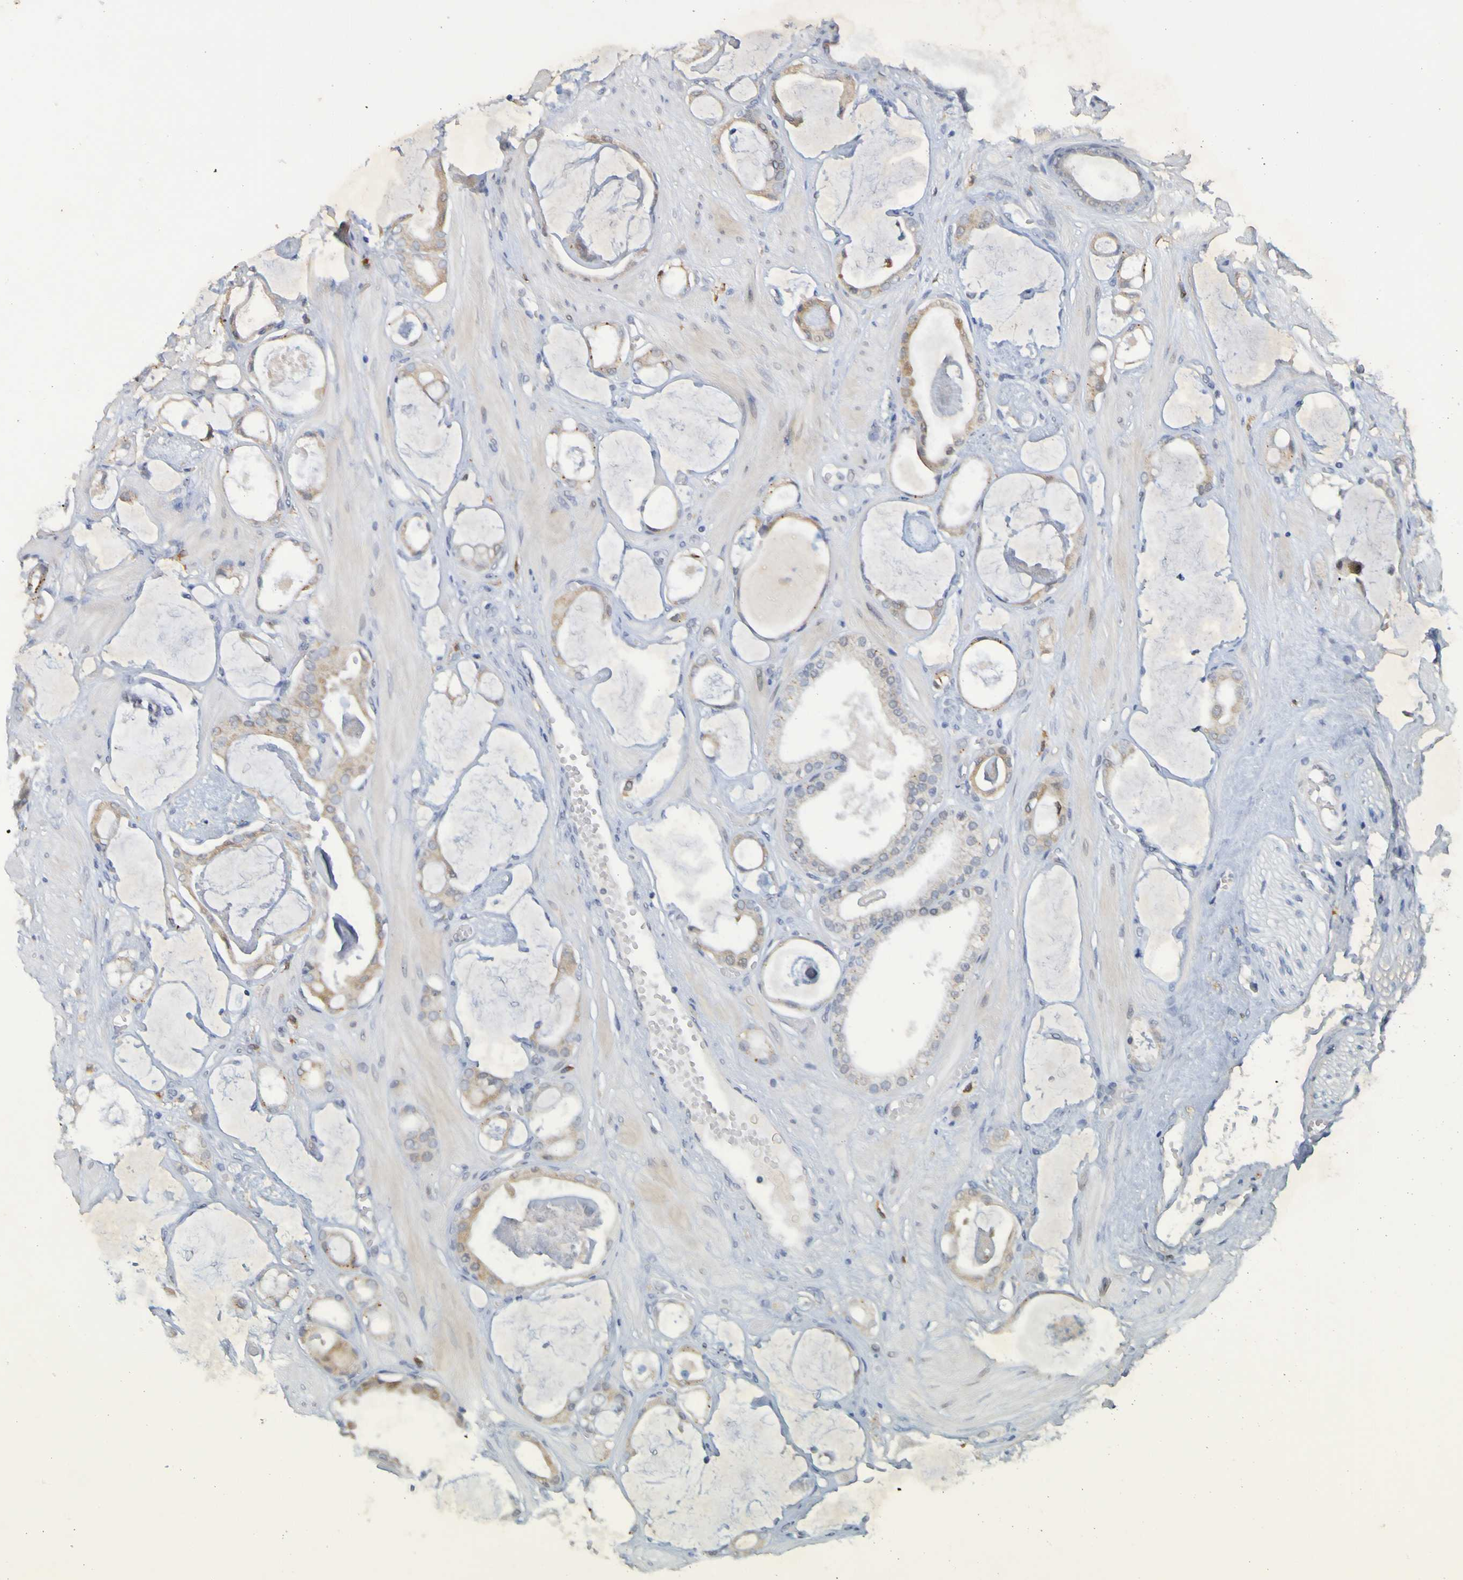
{"staining": {"intensity": "weak", "quantity": "25%-75%", "location": "cytoplasmic/membranous"}, "tissue": "prostate cancer", "cell_type": "Tumor cells", "image_type": "cancer", "snomed": [{"axis": "morphology", "description": "Adenocarcinoma, Low grade"}, {"axis": "topography", "description": "Prostate"}], "caption": "Adenocarcinoma (low-grade) (prostate) stained with DAB (3,3'-diaminobenzidine) IHC displays low levels of weak cytoplasmic/membranous expression in about 25%-75% of tumor cells. Using DAB (brown) and hematoxylin (blue) stains, captured at high magnification using brightfield microscopy.", "gene": "LILRB5", "patient": {"sex": "male", "age": 53}}